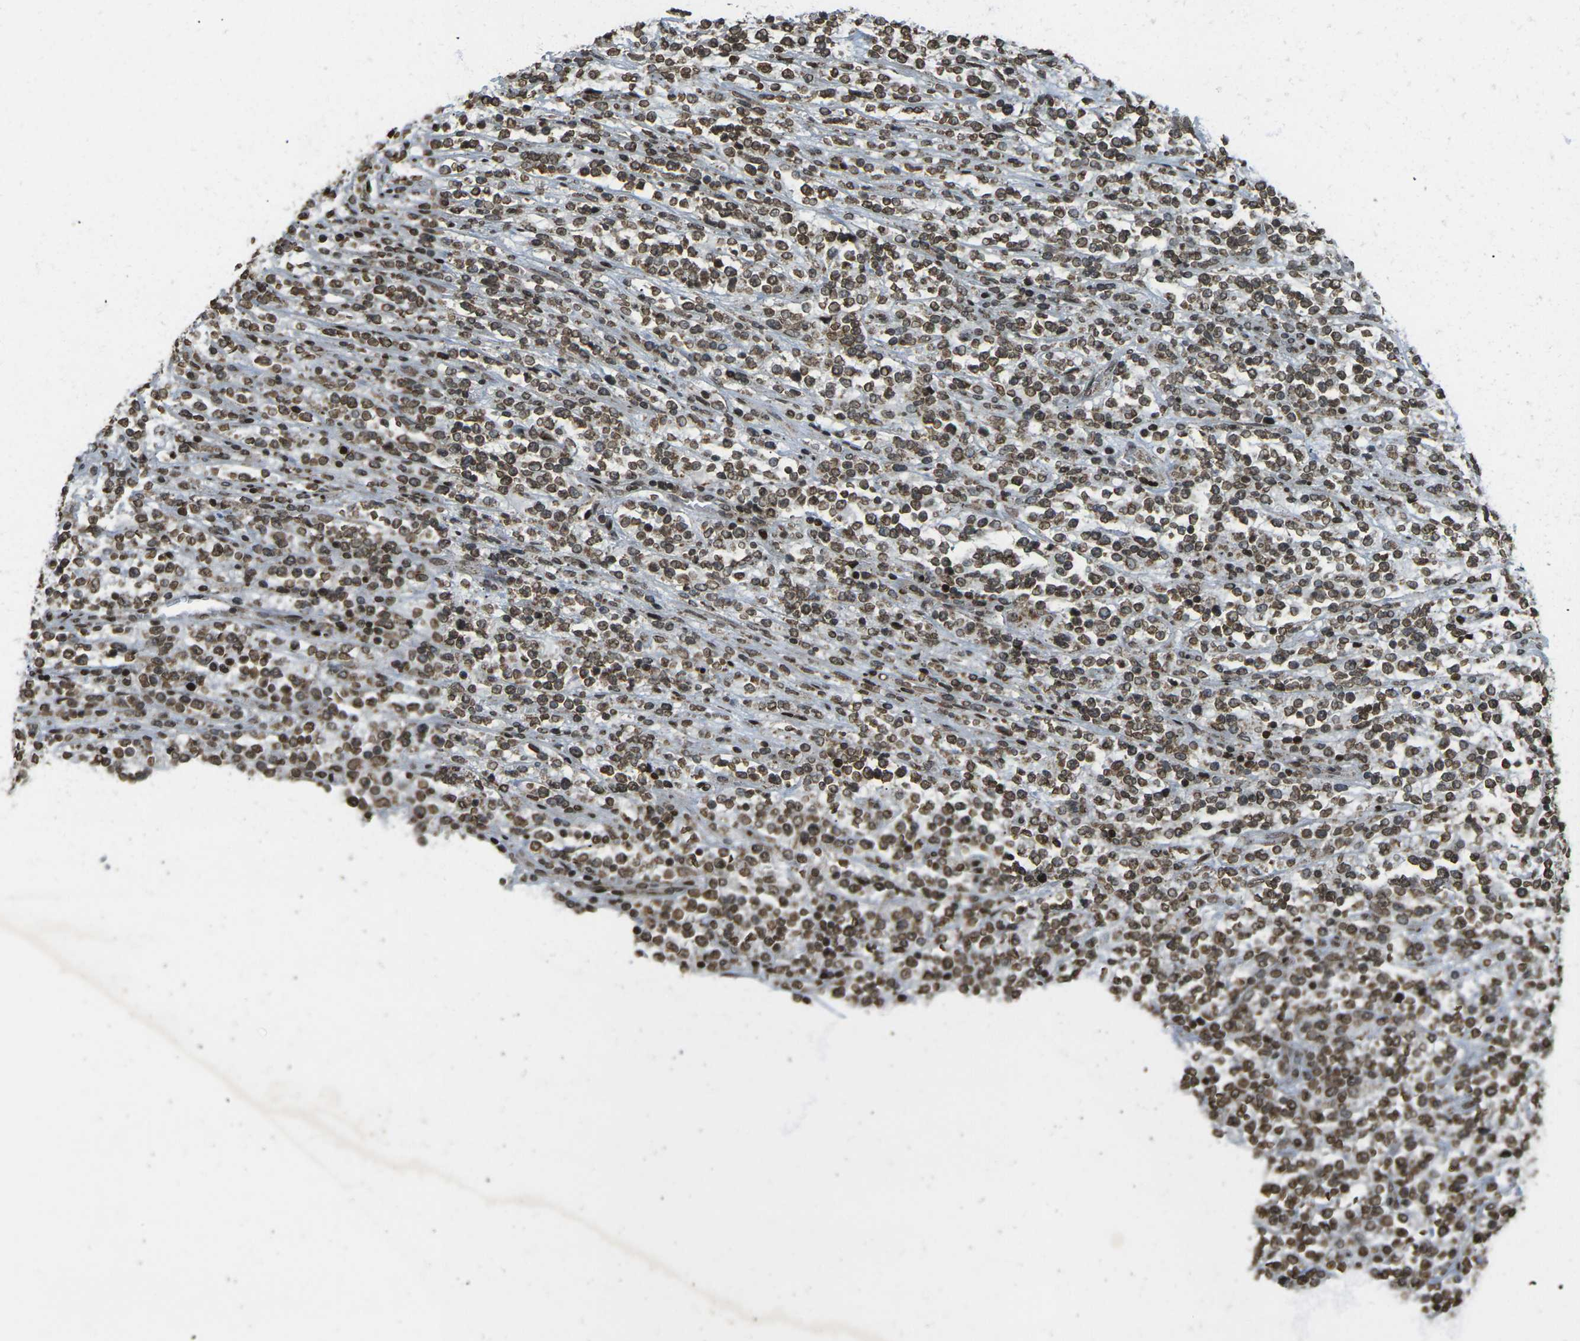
{"staining": {"intensity": "strong", "quantity": ">75%", "location": "nuclear"}, "tissue": "lymphoma", "cell_type": "Tumor cells", "image_type": "cancer", "snomed": [{"axis": "morphology", "description": "Malignant lymphoma, non-Hodgkin's type, High grade"}, {"axis": "topography", "description": "Soft tissue"}], "caption": "Brown immunohistochemical staining in human high-grade malignant lymphoma, non-Hodgkin's type shows strong nuclear expression in approximately >75% of tumor cells. The protein is shown in brown color, while the nuclei are stained blue.", "gene": "NEUROG2", "patient": {"sex": "male", "age": 18}}